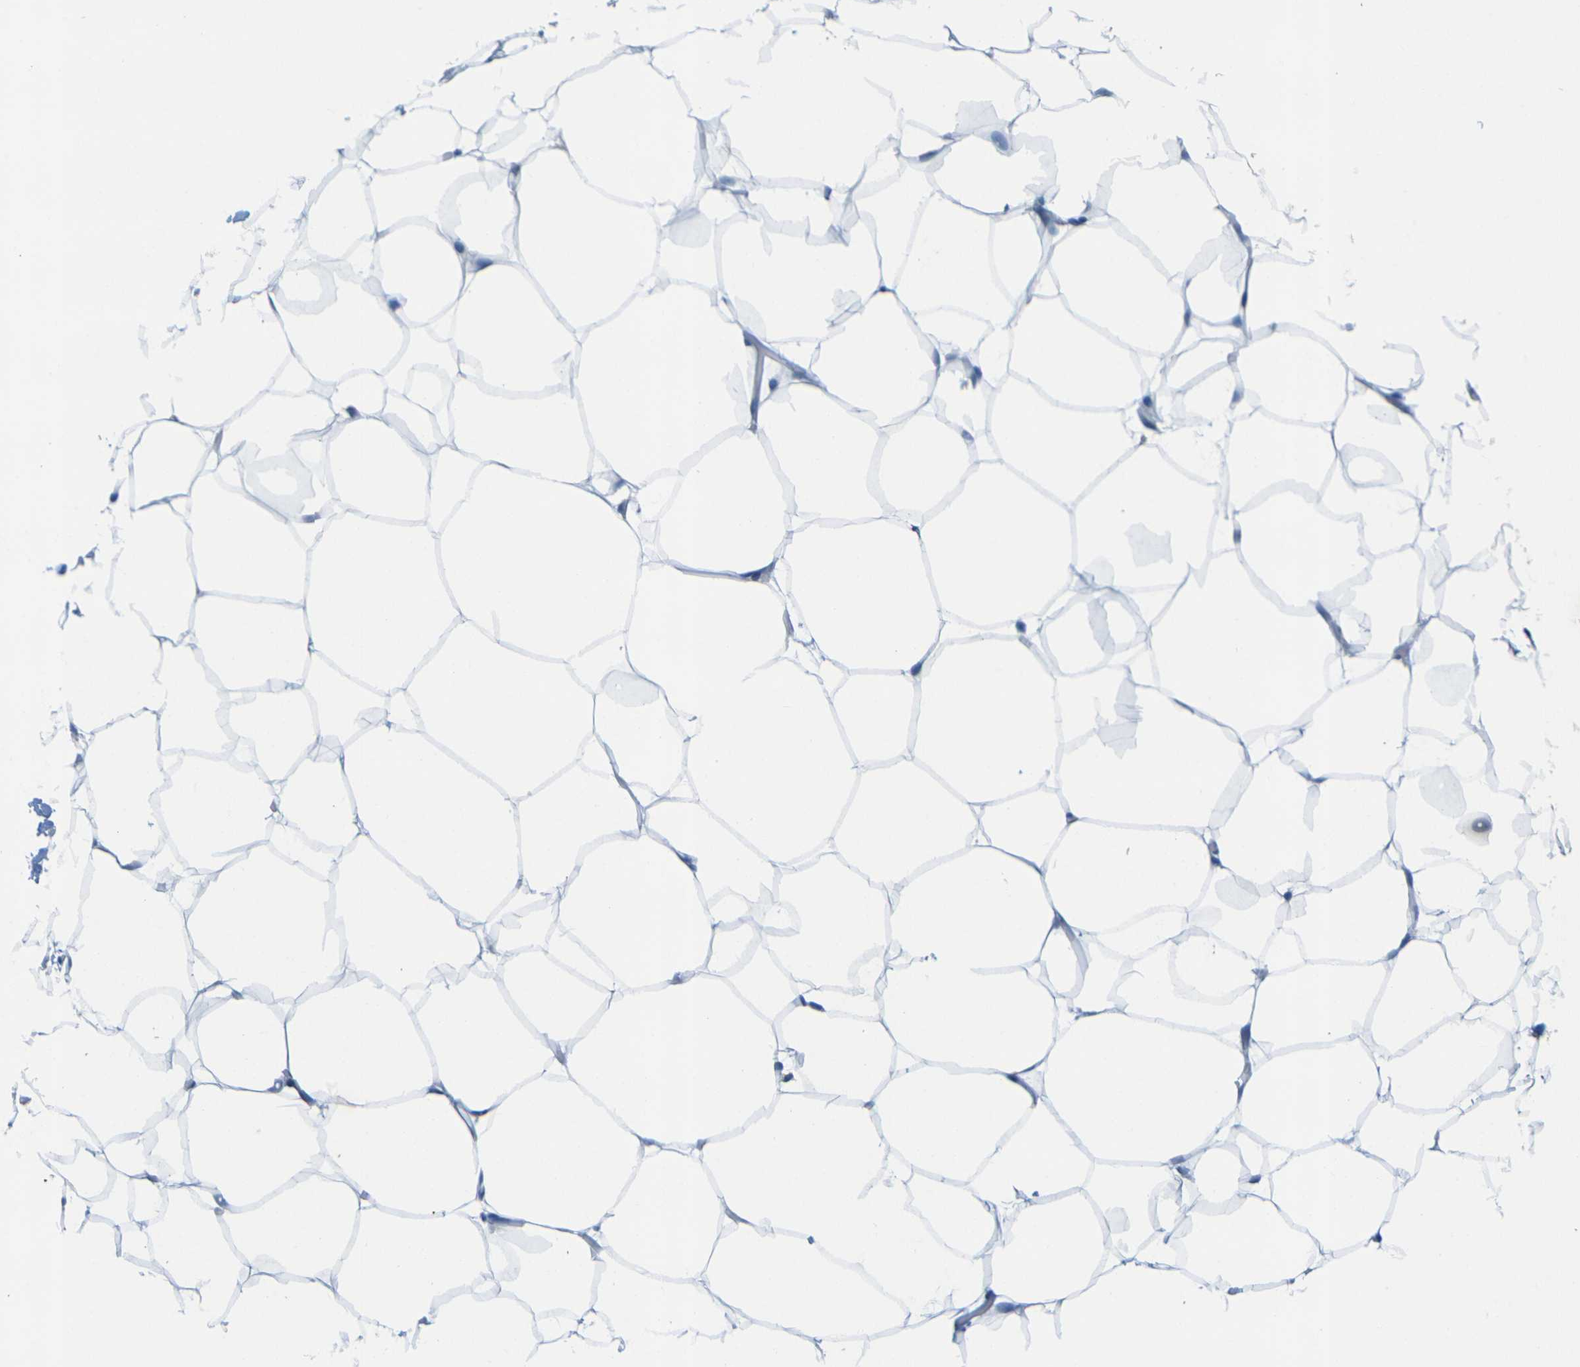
{"staining": {"intensity": "negative", "quantity": "none", "location": "none"}, "tissue": "adipose tissue", "cell_type": "Adipocytes", "image_type": "normal", "snomed": [{"axis": "morphology", "description": "Normal tissue, NOS"}, {"axis": "topography", "description": "Breast"}, {"axis": "topography", "description": "Adipose tissue"}], "caption": "DAB immunohistochemical staining of normal adipose tissue exhibits no significant expression in adipocytes. The staining was performed using DAB (3,3'-diaminobenzidine) to visualize the protein expression in brown, while the nuclei were stained in blue with hematoxylin (Magnification: 20x).", "gene": "CD3D", "patient": {"sex": "female", "age": 25}}